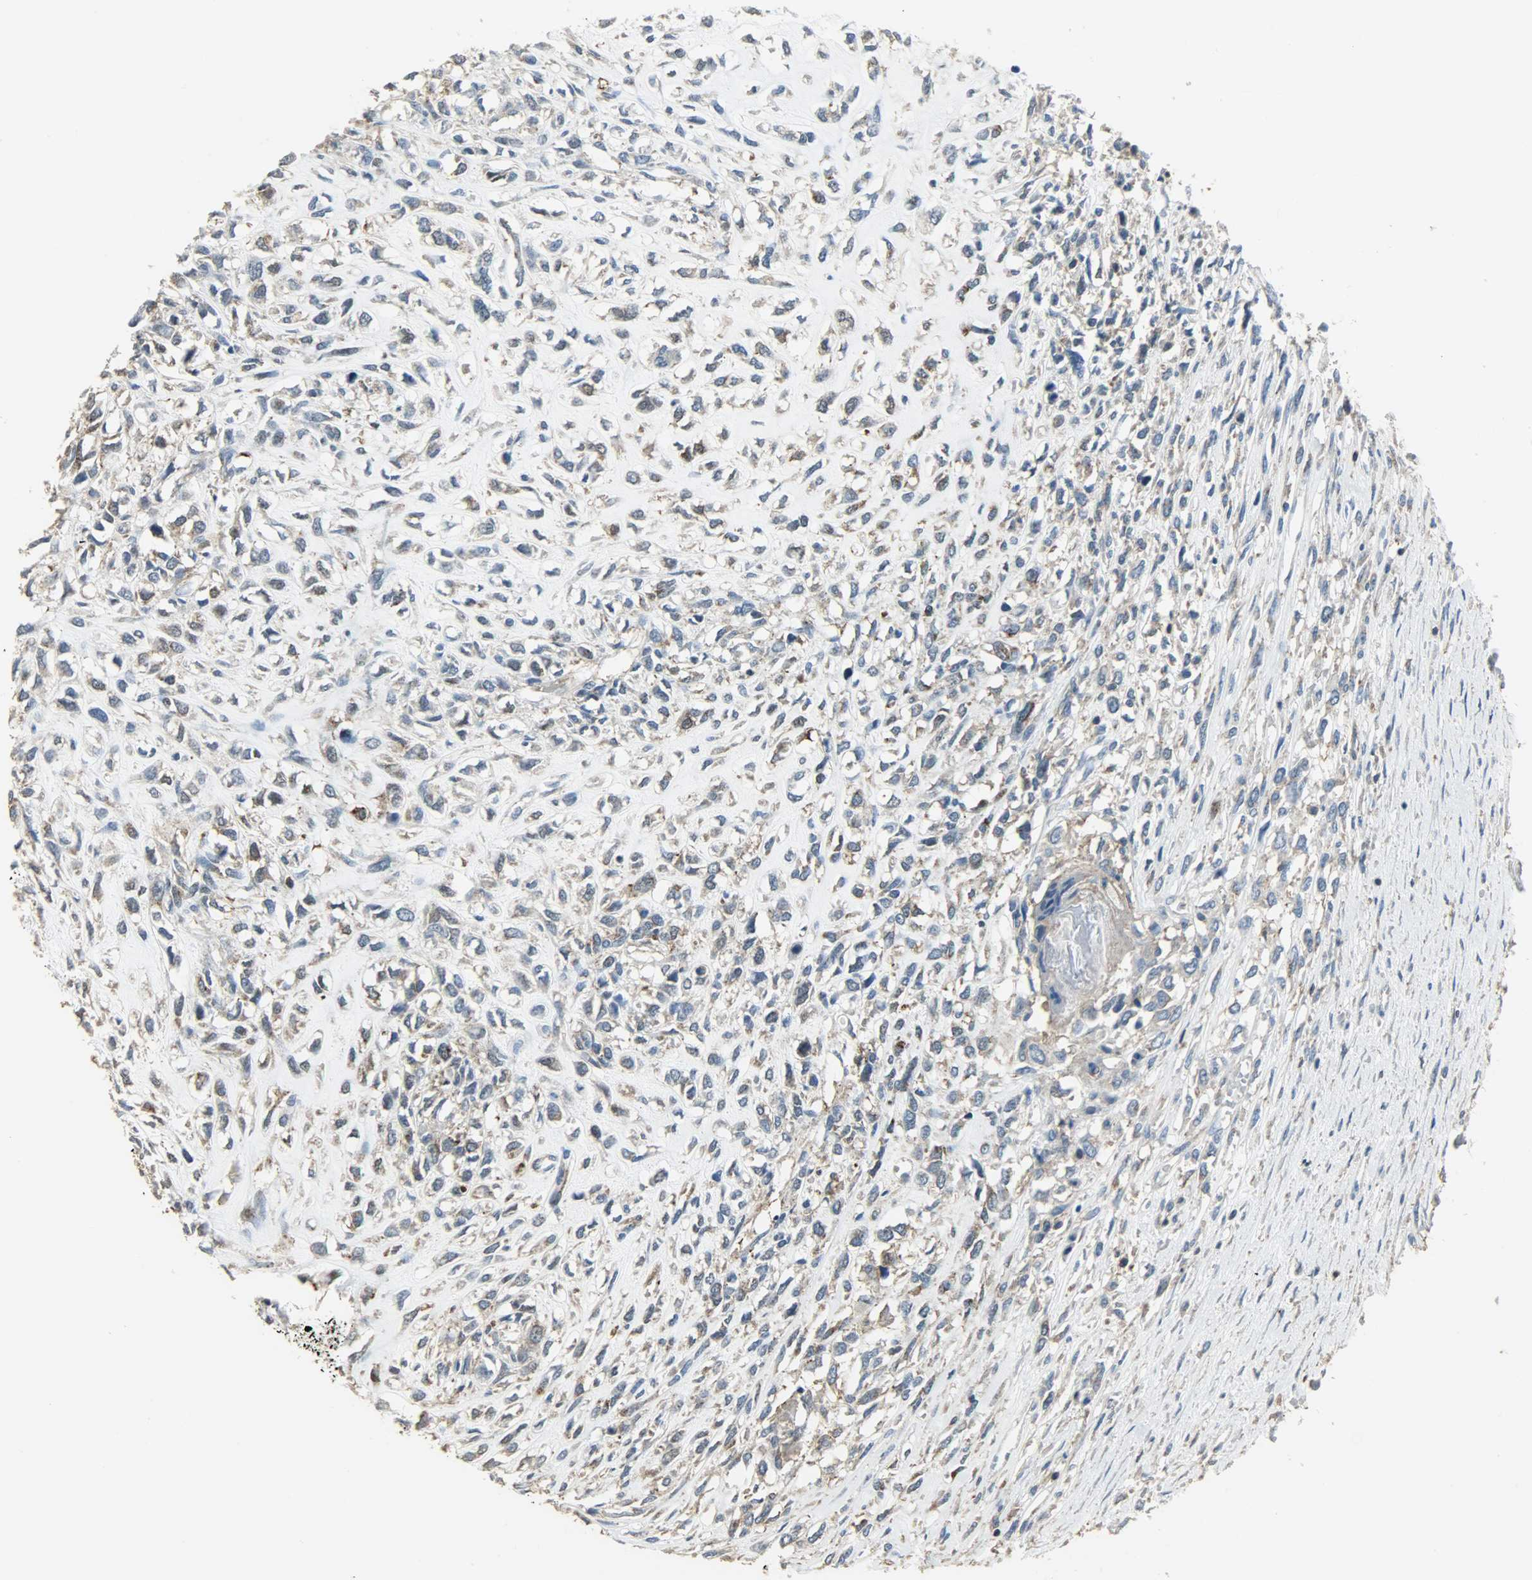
{"staining": {"intensity": "weak", "quantity": ">75%", "location": "cytoplasmic/membranous"}, "tissue": "head and neck cancer", "cell_type": "Tumor cells", "image_type": "cancer", "snomed": [{"axis": "morphology", "description": "Necrosis, NOS"}, {"axis": "morphology", "description": "Neoplasm, malignant, NOS"}, {"axis": "topography", "description": "Salivary gland"}, {"axis": "topography", "description": "Head-Neck"}], "caption": "A histopathology image of head and neck neoplasm (malignant) stained for a protein shows weak cytoplasmic/membranous brown staining in tumor cells.", "gene": "DNAJA4", "patient": {"sex": "male", "age": 43}}